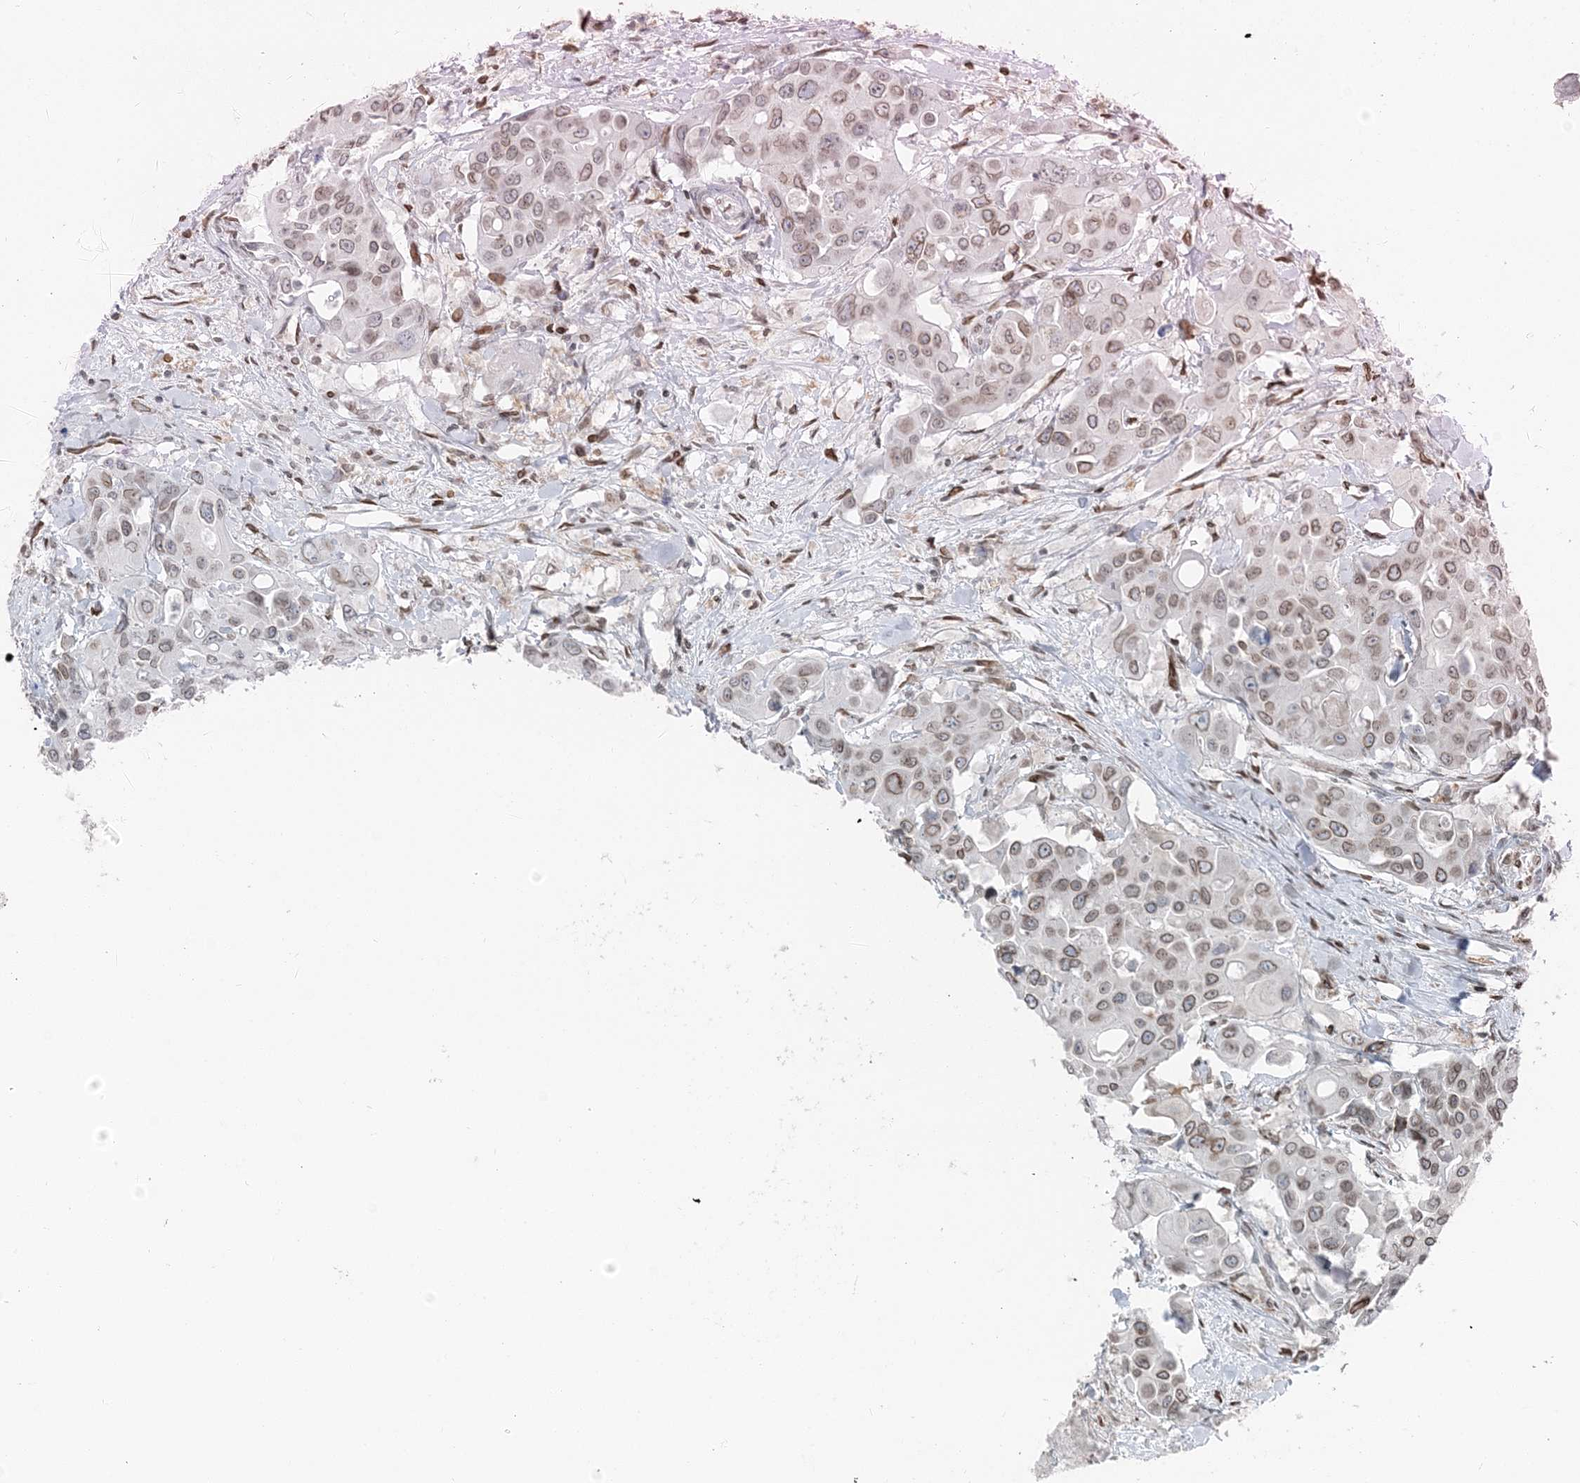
{"staining": {"intensity": "weak", "quantity": "25%-75%", "location": "cytoplasmic/membranous,nuclear"}, "tissue": "colorectal cancer", "cell_type": "Tumor cells", "image_type": "cancer", "snomed": [{"axis": "morphology", "description": "Adenocarcinoma, NOS"}, {"axis": "topography", "description": "Colon"}], "caption": "Colorectal cancer stained with a protein marker displays weak staining in tumor cells.", "gene": "GJD4", "patient": {"sex": "male", "age": 77}}